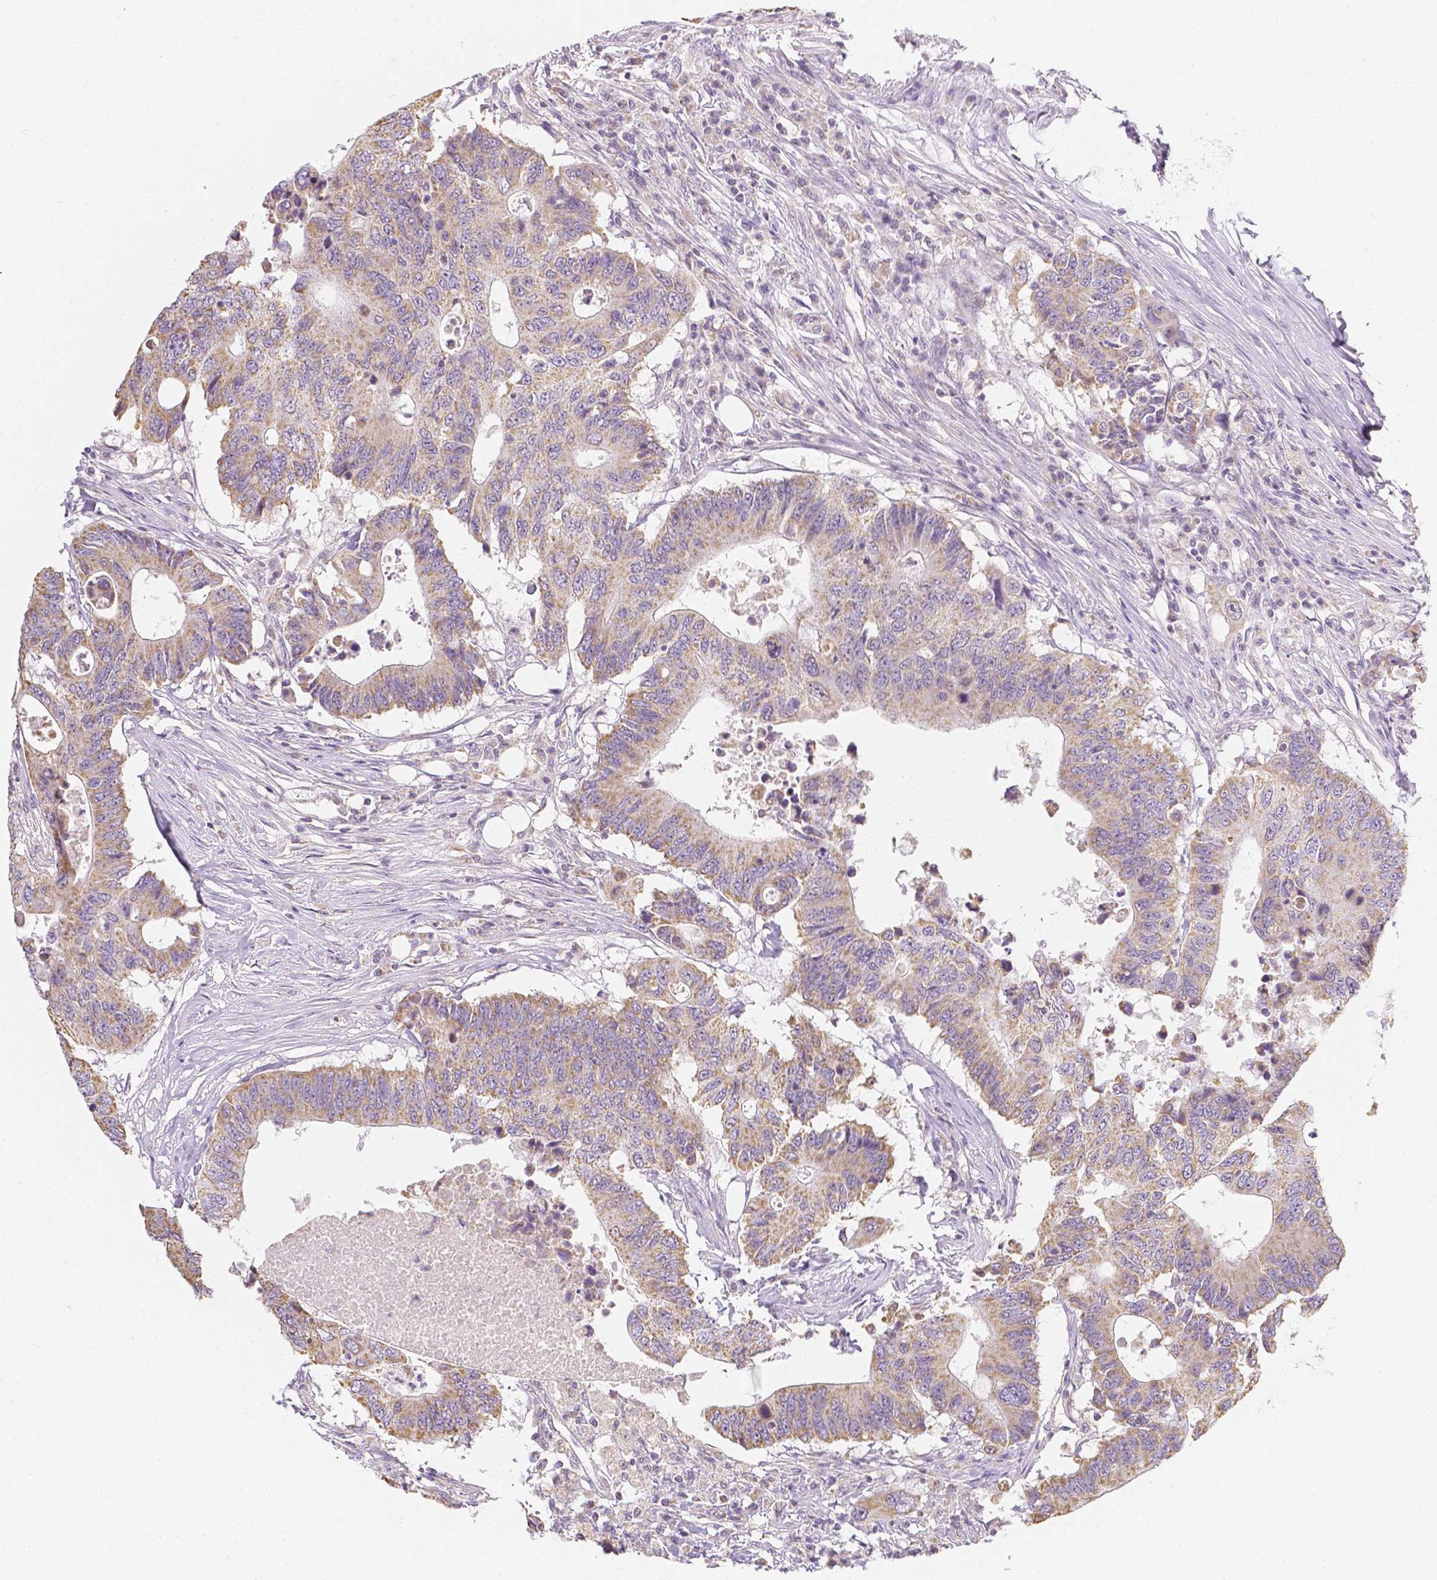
{"staining": {"intensity": "weak", "quantity": ">75%", "location": "cytoplasmic/membranous"}, "tissue": "colorectal cancer", "cell_type": "Tumor cells", "image_type": "cancer", "snomed": [{"axis": "morphology", "description": "Adenocarcinoma, NOS"}, {"axis": "topography", "description": "Colon"}], "caption": "DAB (3,3'-diaminobenzidine) immunohistochemical staining of human colorectal cancer (adenocarcinoma) exhibits weak cytoplasmic/membranous protein staining in about >75% of tumor cells.", "gene": "NVL", "patient": {"sex": "male", "age": 71}}